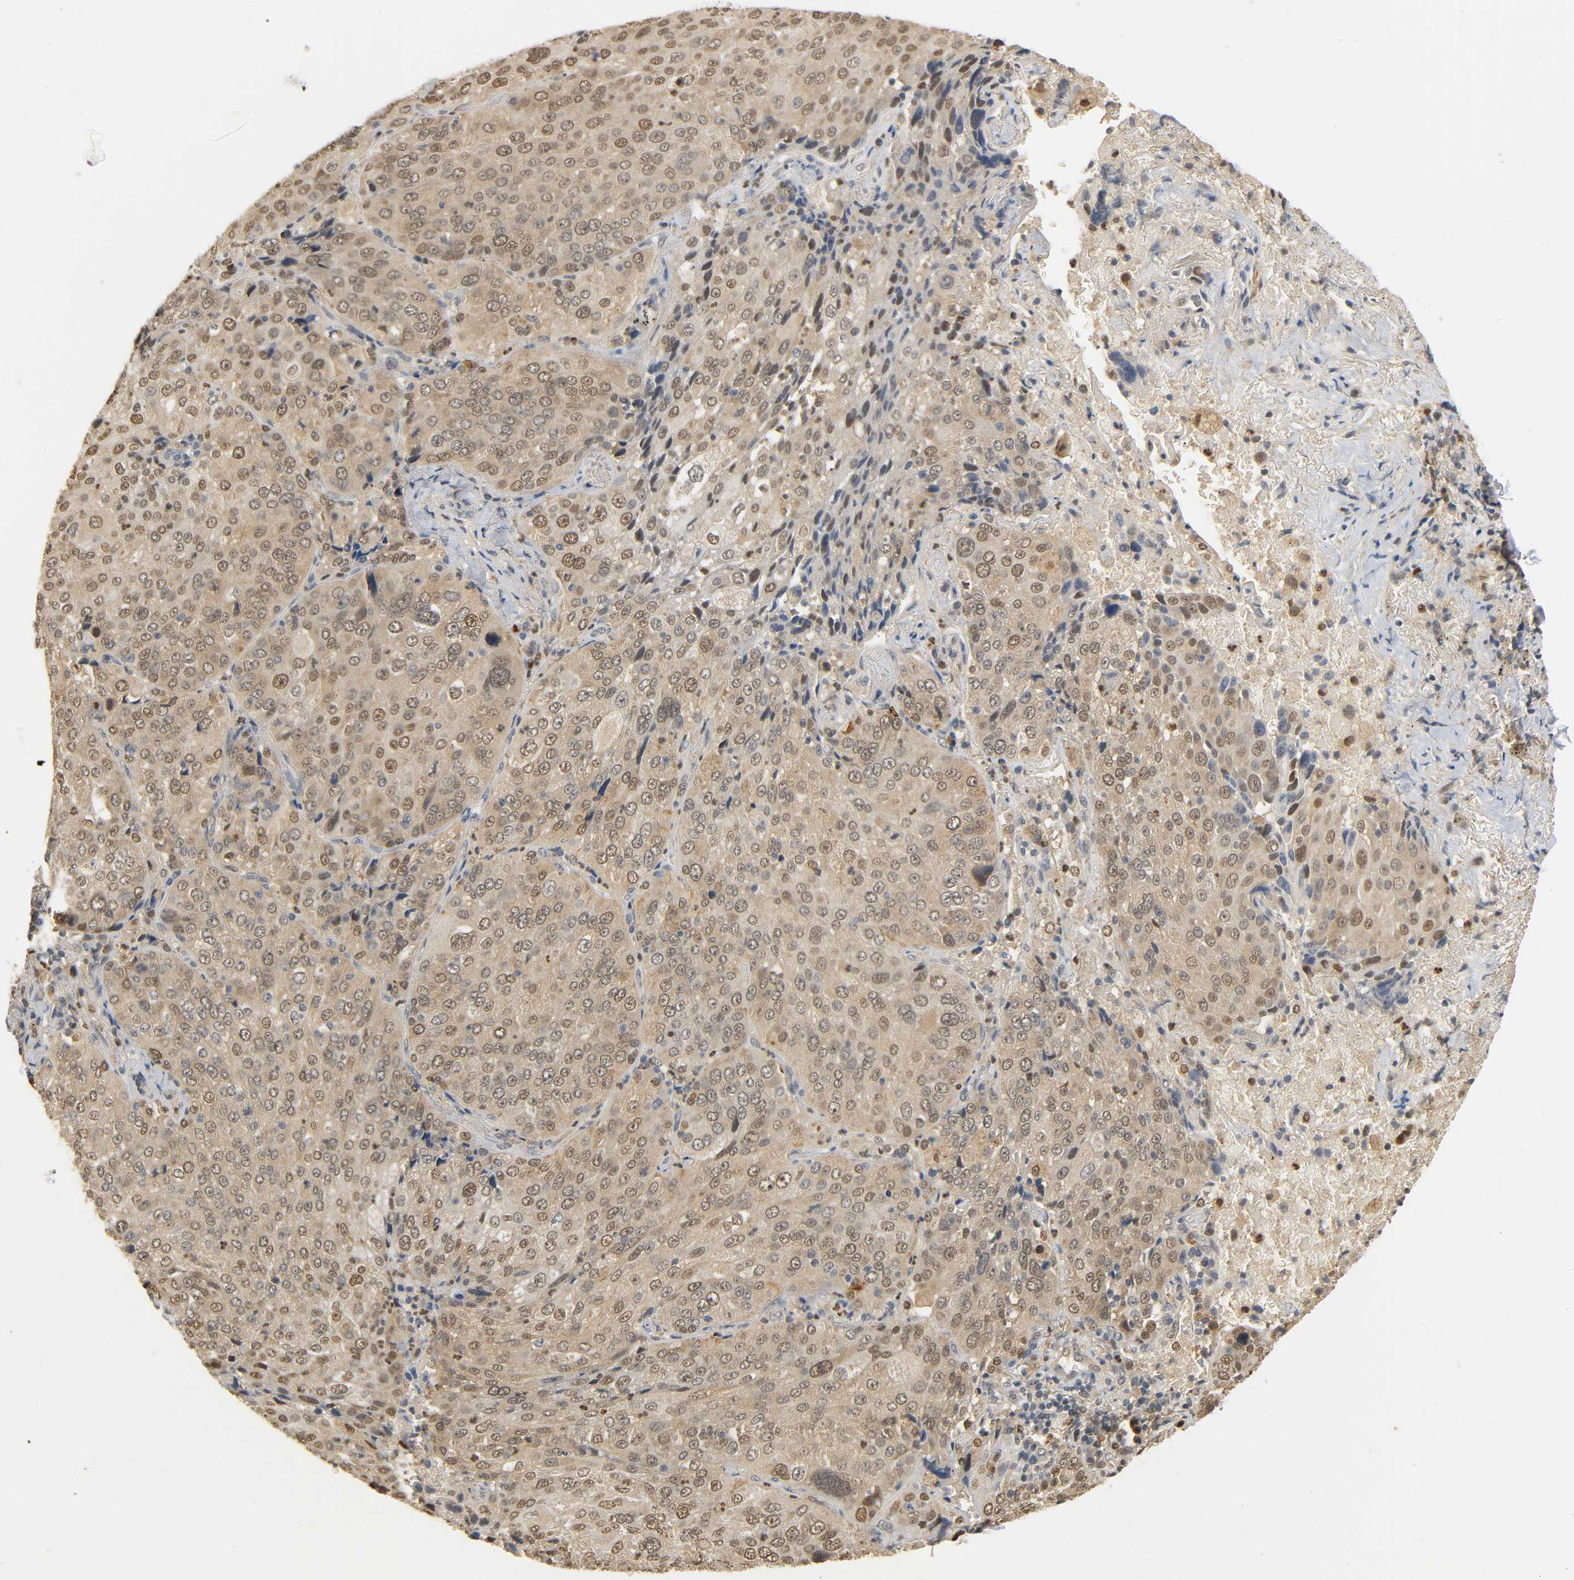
{"staining": {"intensity": "moderate", "quantity": ">75%", "location": "cytoplasmic/membranous,nuclear"}, "tissue": "lung cancer", "cell_type": "Tumor cells", "image_type": "cancer", "snomed": [{"axis": "morphology", "description": "Squamous cell carcinoma, NOS"}, {"axis": "topography", "description": "Lung"}], "caption": "A histopathology image showing moderate cytoplasmic/membranous and nuclear positivity in approximately >75% of tumor cells in lung cancer (squamous cell carcinoma), as visualized by brown immunohistochemical staining.", "gene": "ZFPM2", "patient": {"sex": "male", "age": 54}}